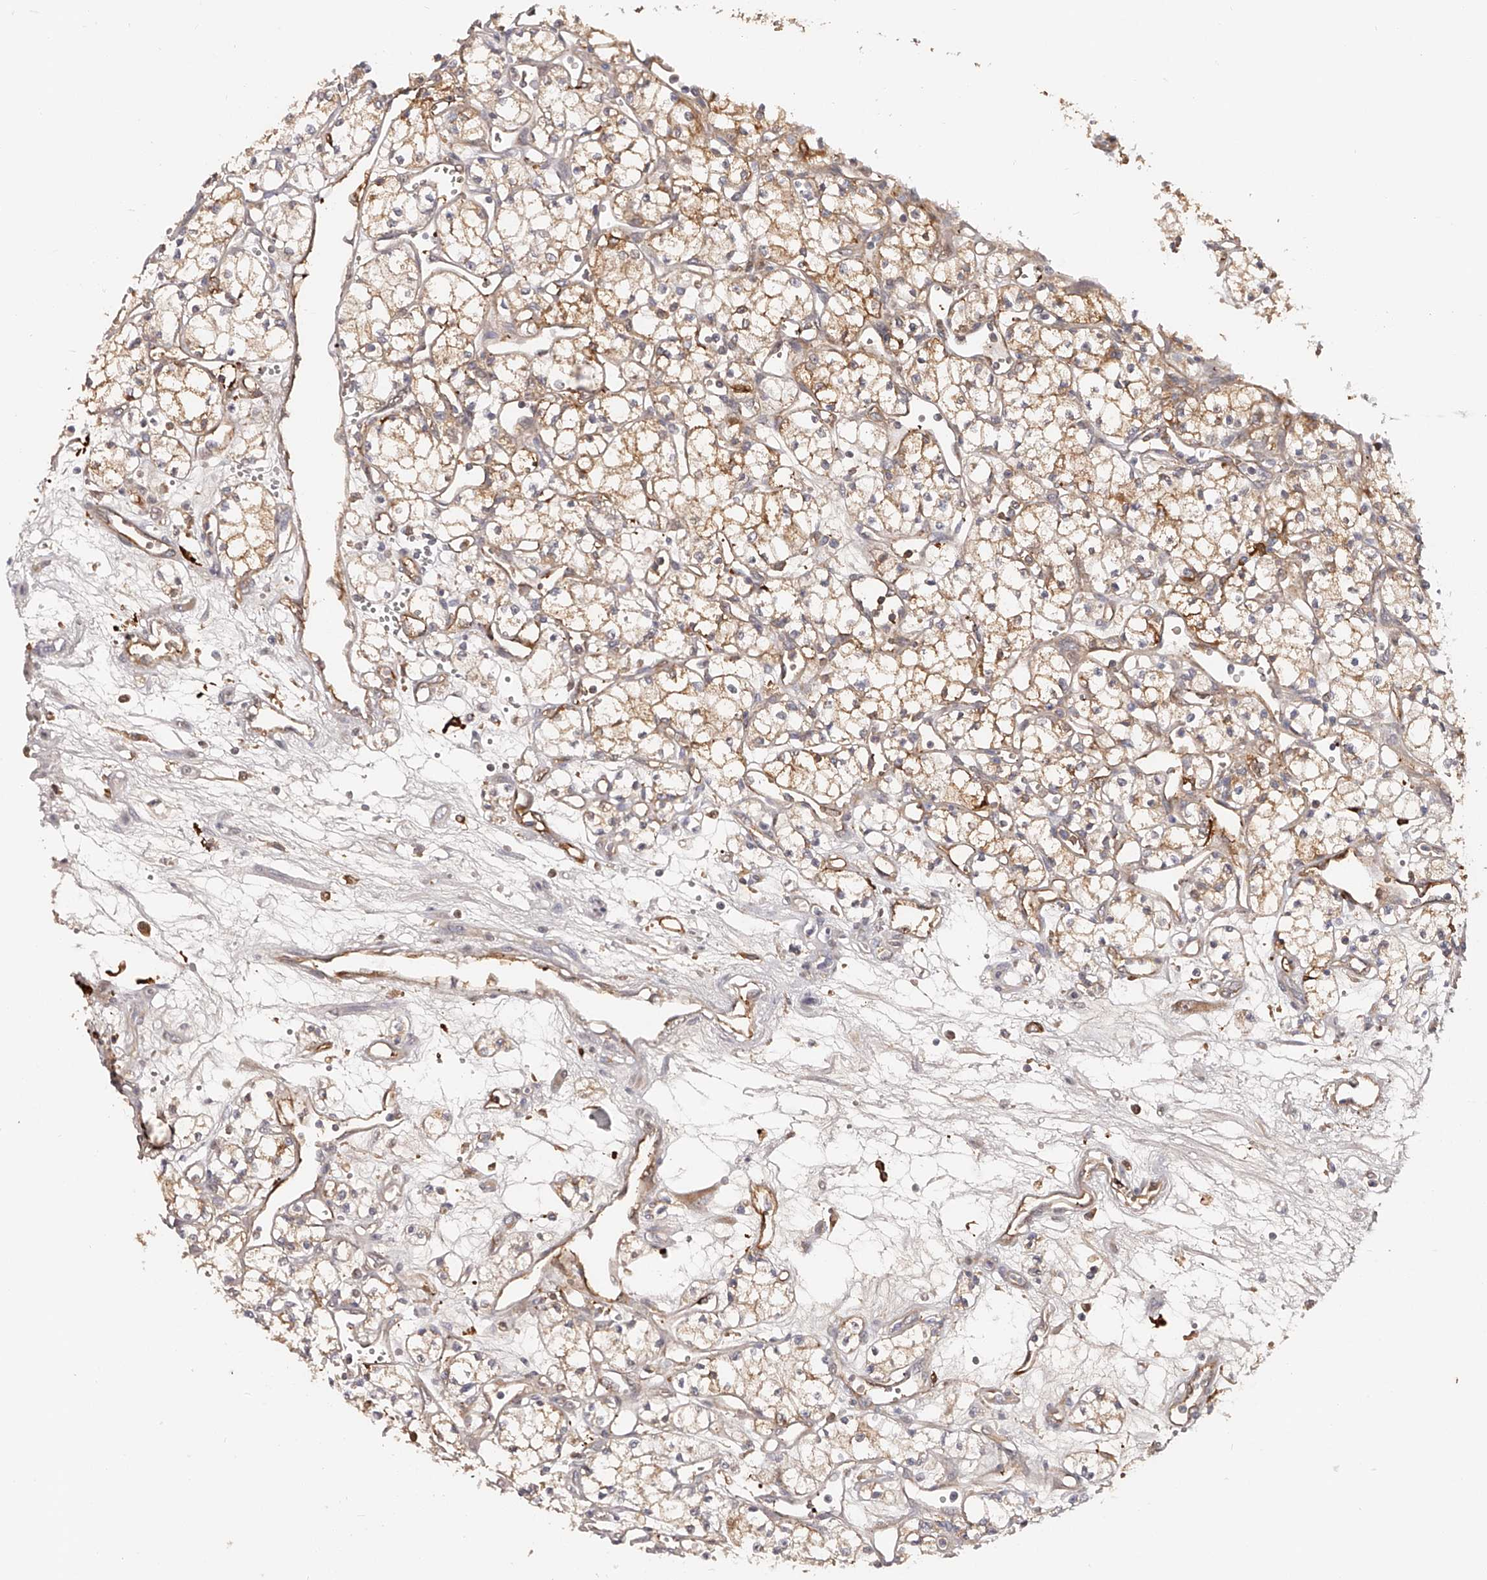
{"staining": {"intensity": "moderate", "quantity": ">75%", "location": "cytoplasmic/membranous"}, "tissue": "renal cancer", "cell_type": "Tumor cells", "image_type": "cancer", "snomed": [{"axis": "morphology", "description": "Adenocarcinoma, NOS"}, {"axis": "topography", "description": "Kidney"}], "caption": "A brown stain labels moderate cytoplasmic/membranous expression of a protein in human renal cancer tumor cells.", "gene": "LAP3", "patient": {"sex": "male", "age": 59}}